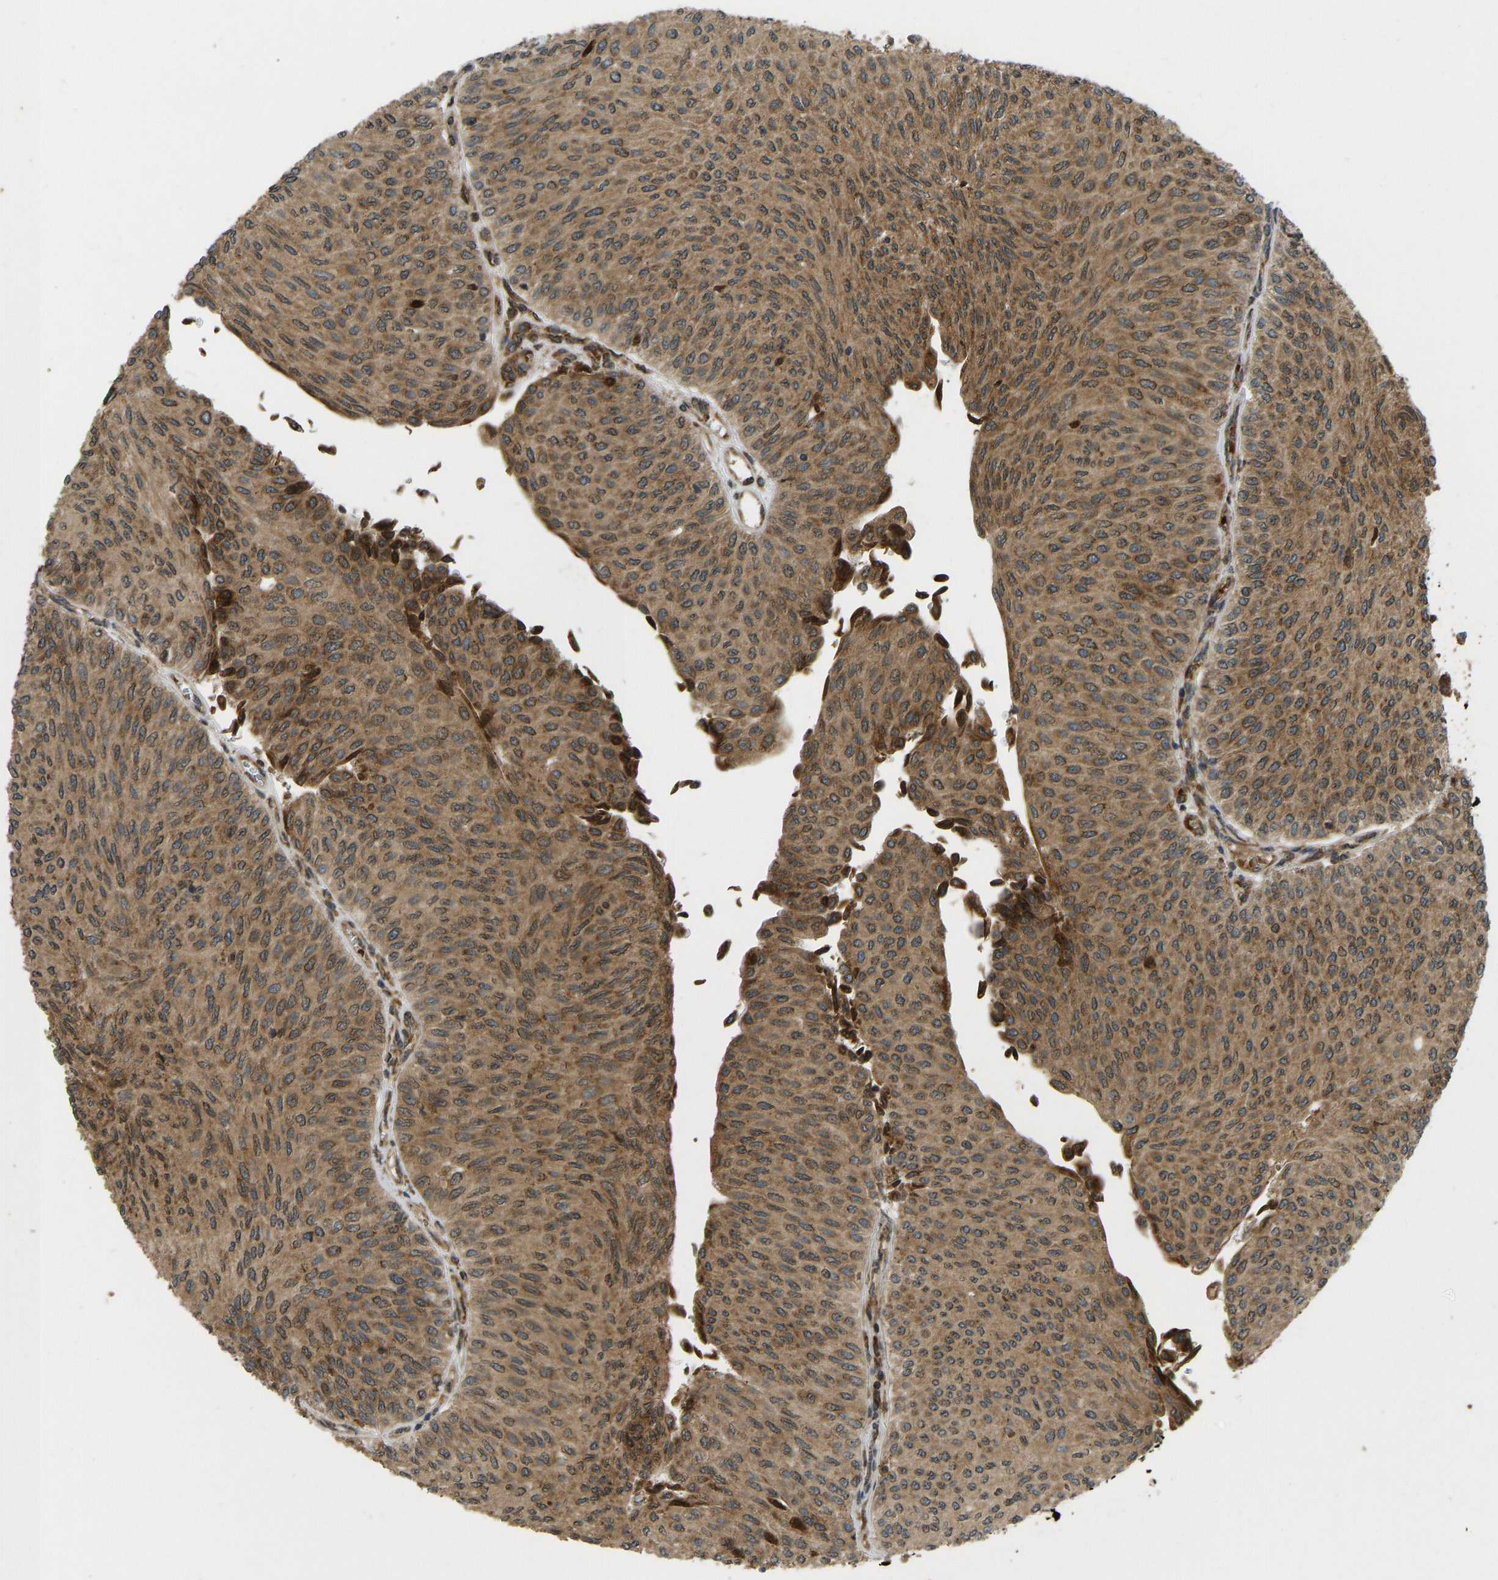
{"staining": {"intensity": "moderate", "quantity": ">75%", "location": "cytoplasmic/membranous"}, "tissue": "urothelial cancer", "cell_type": "Tumor cells", "image_type": "cancer", "snomed": [{"axis": "morphology", "description": "Urothelial carcinoma, Low grade"}, {"axis": "topography", "description": "Urinary bladder"}], "caption": "Moderate cytoplasmic/membranous expression is seen in approximately >75% of tumor cells in urothelial carcinoma (low-grade).", "gene": "RPN2", "patient": {"sex": "male", "age": 78}}